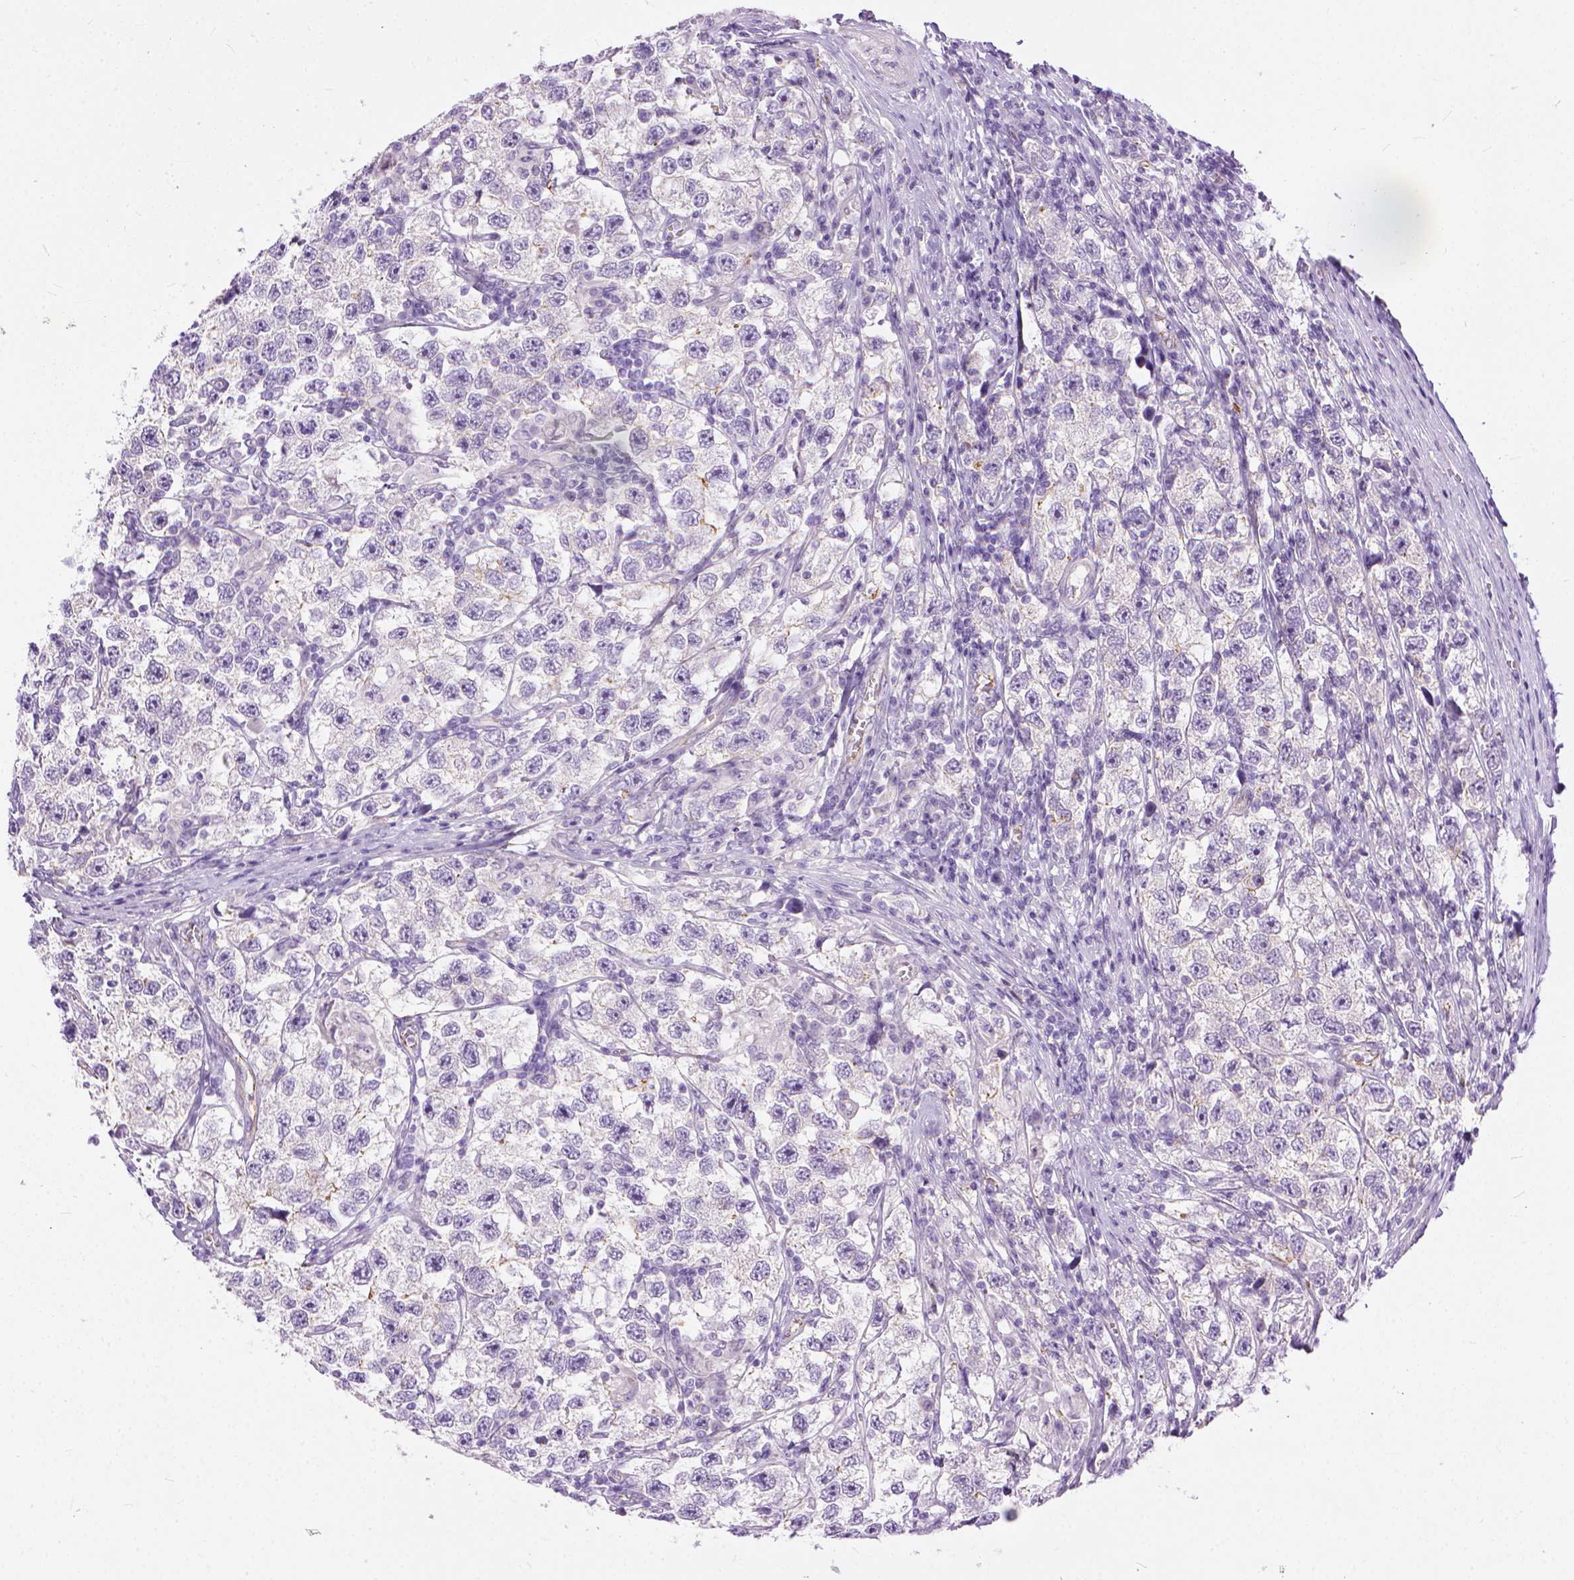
{"staining": {"intensity": "negative", "quantity": "none", "location": "none"}, "tissue": "testis cancer", "cell_type": "Tumor cells", "image_type": "cancer", "snomed": [{"axis": "morphology", "description": "Seminoma, NOS"}, {"axis": "topography", "description": "Testis"}], "caption": "Testis cancer (seminoma) was stained to show a protein in brown. There is no significant expression in tumor cells.", "gene": "ADGRF1", "patient": {"sex": "male", "age": 26}}